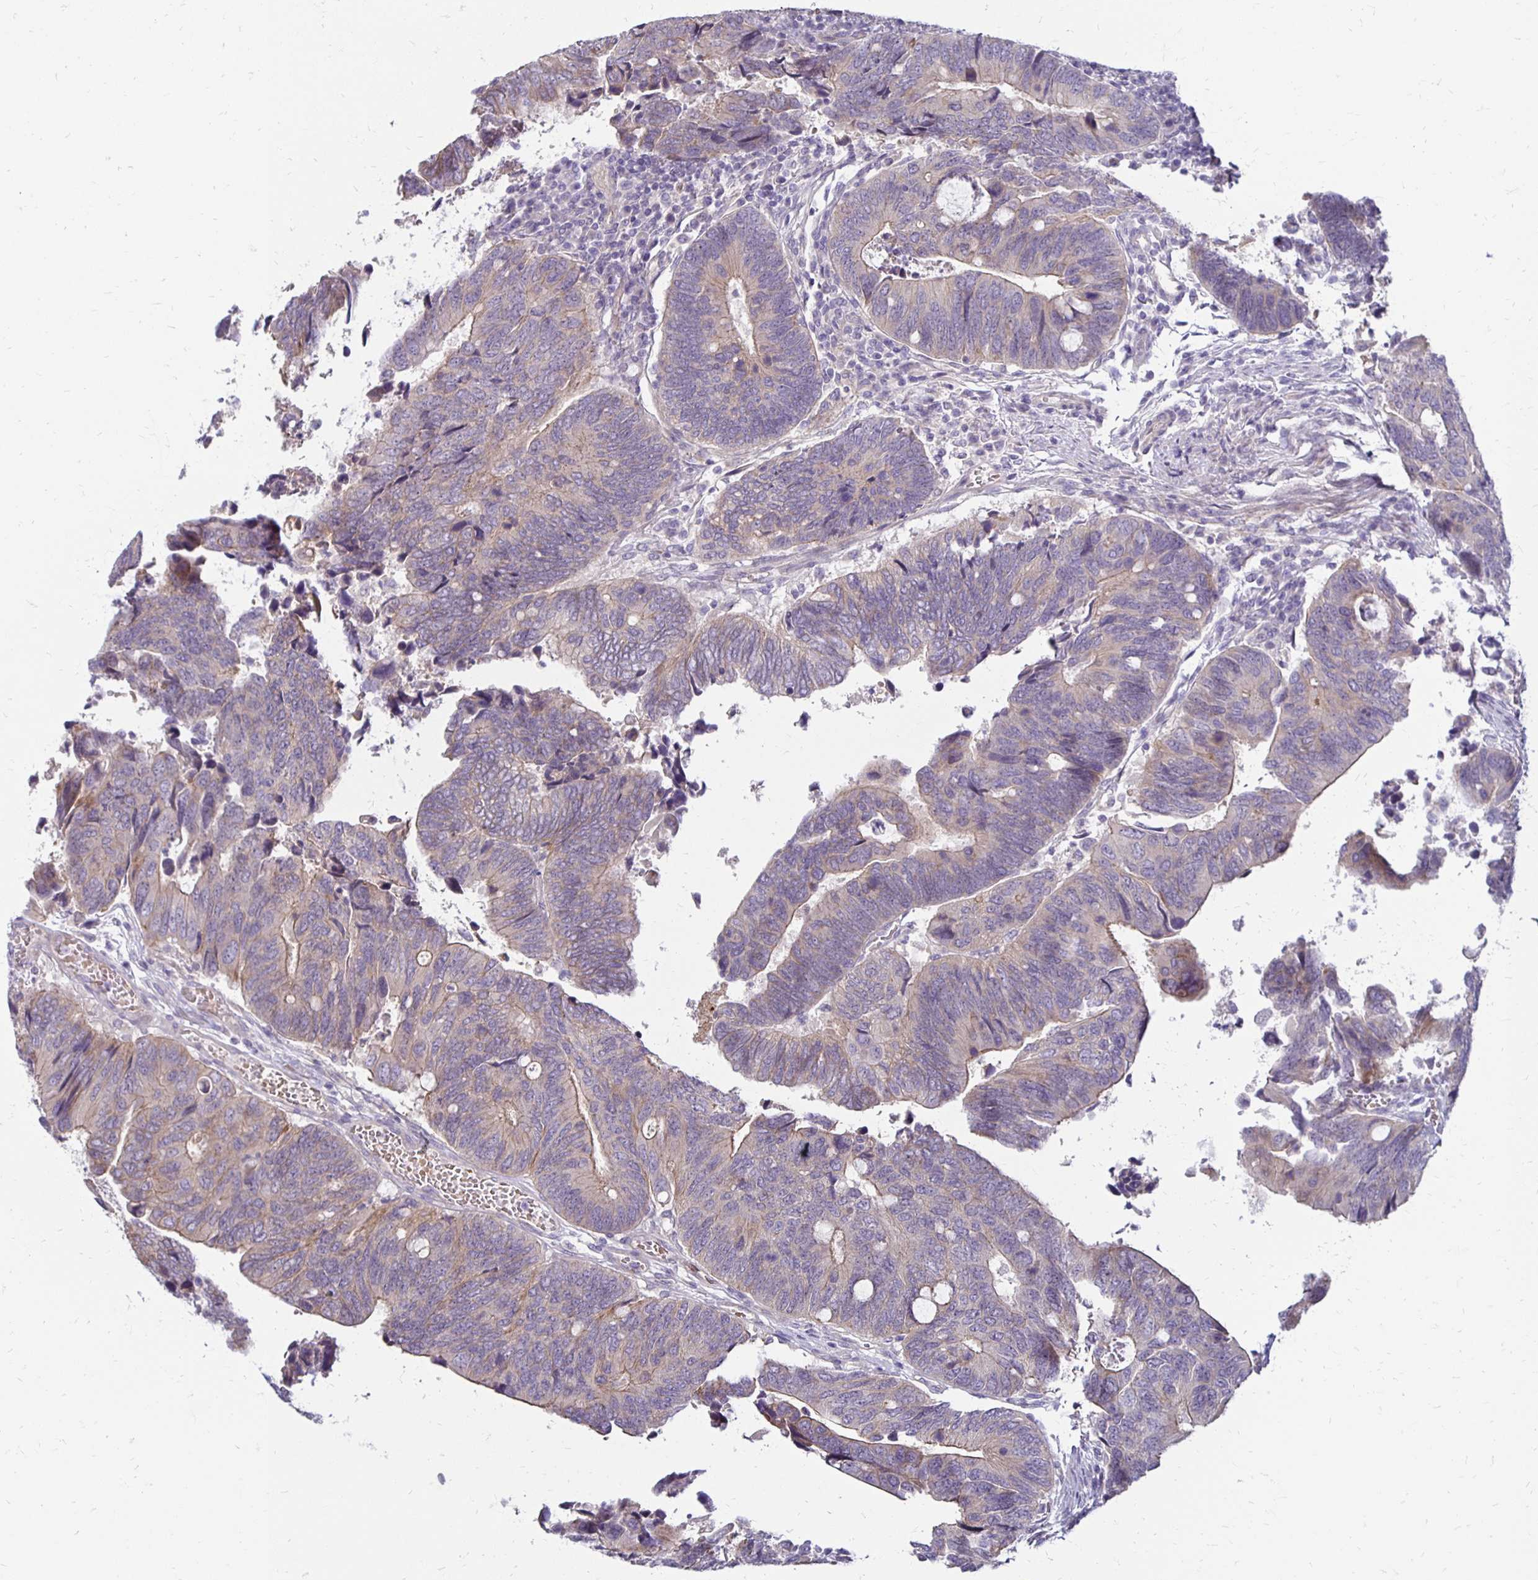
{"staining": {"intensity": "weak", "quantity": "<25%", "location": "cytoplasmic/membranous"}, "tissue": "colorectal cancer", "cell_type": "Tumor cells", "image_type": "cancer", "snomed": [{"axis": "morphology", "description": "Adenocarcinoma, NOS"}, {"axis": "topography", "description": "Colon"}], "caption": "IHC of human colorectal cancer exhibits no expression in tumor cells. (DAB (3,3'-diaminobenzidine) IHC with hematoxylin counter stain).", "gene": "KATNBL1", "patient": {"sex": "male", "age": 87}}